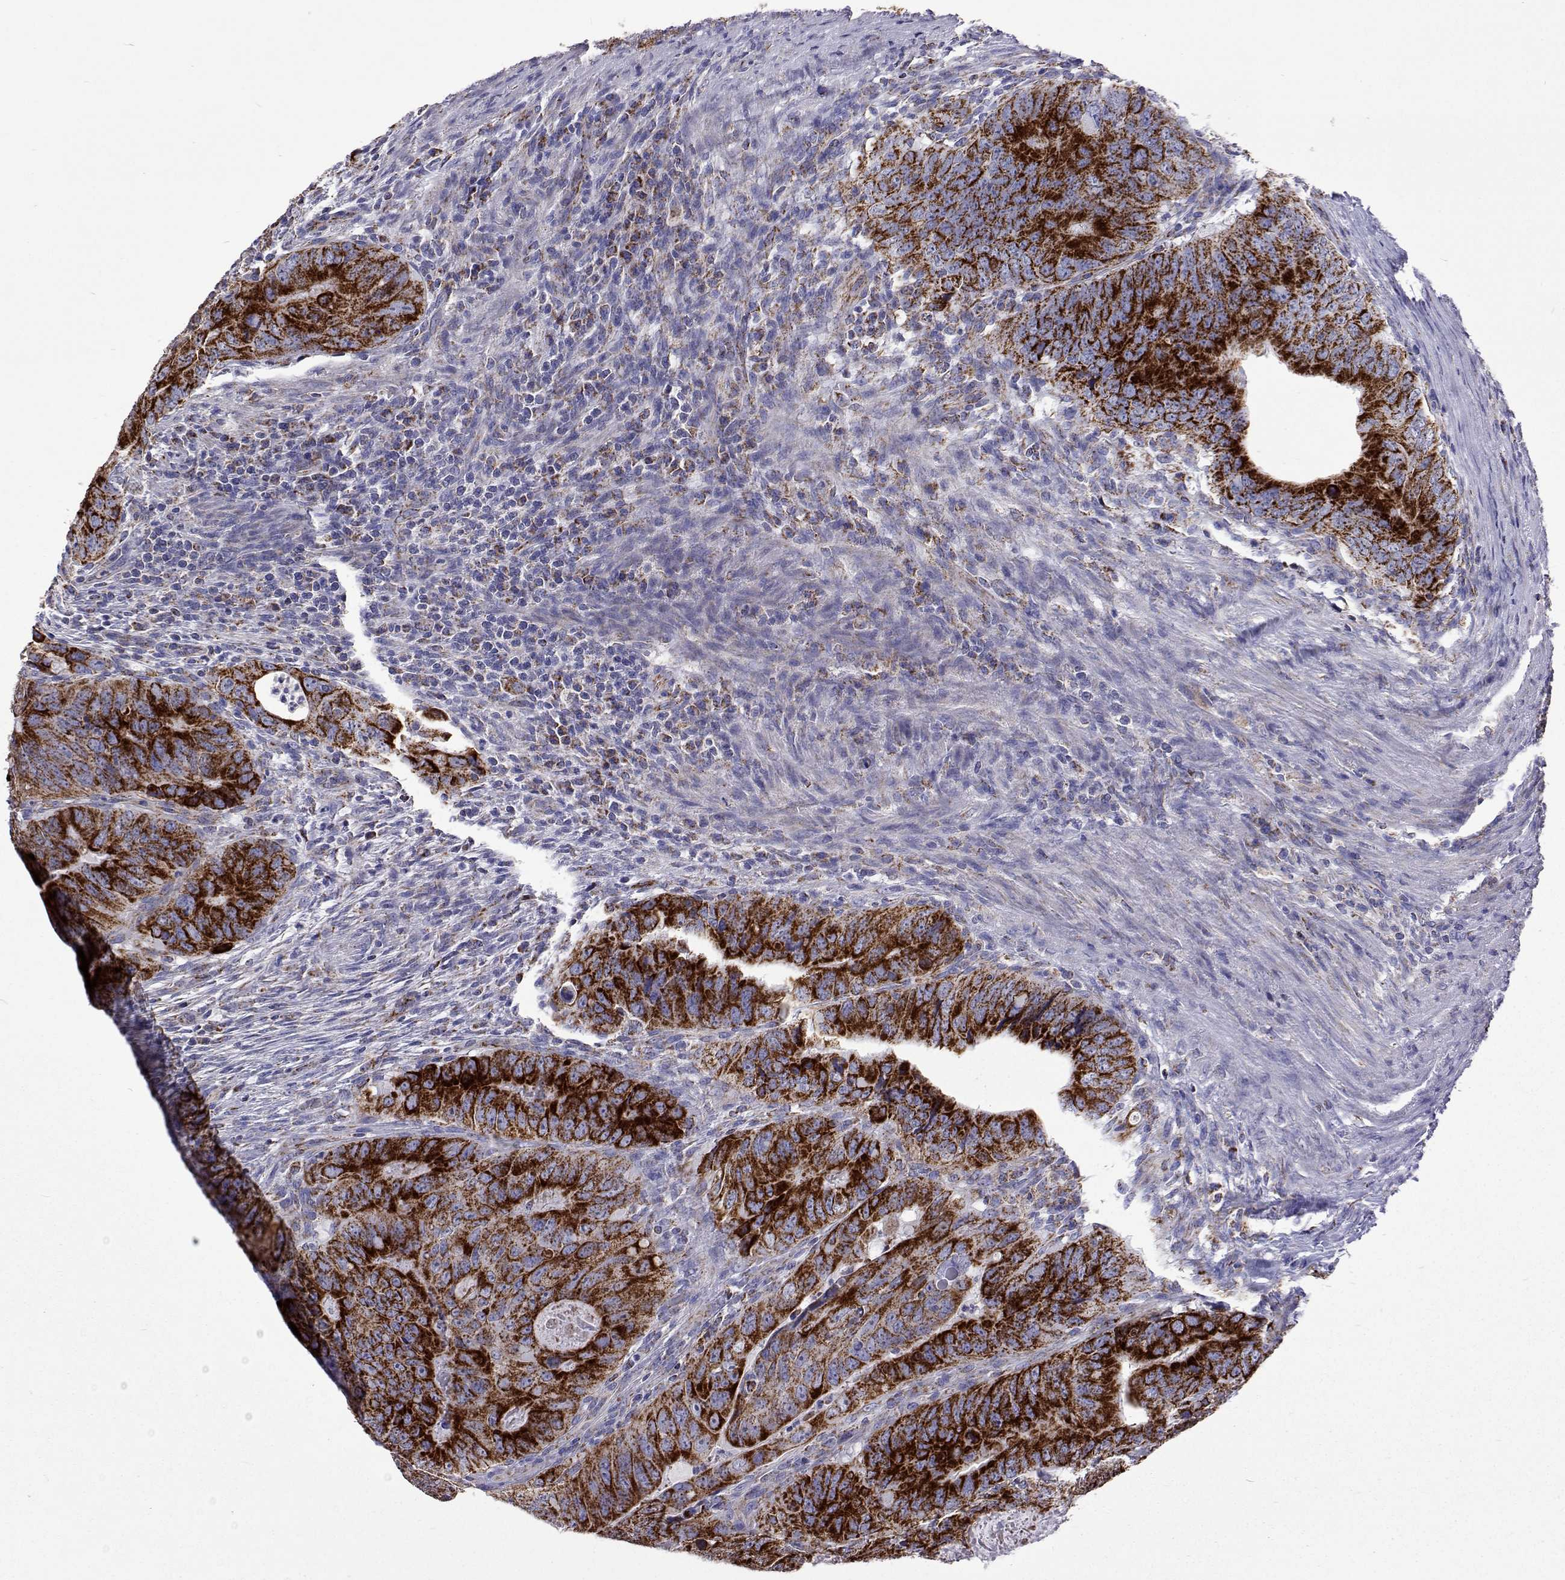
{"staining": {"intensity": "strong", "quantity": ">75%", "location": "cytoplasmic/membranous"}, "tissue": "colorectal cancer", "cell_type": "Tumor cells", "image_type": "cancer", "snomed": [{"axis": "morphology", "description": "Adenocarcinoma, NOS"}, {"axis": "topography", "description": "Colon"}], "caption": "A brown stain labels strong cytoplasmic/membranous positivity of a protein in colorectal adenocarcinoma tumor cells. (DAB (3,3'-diaminobenzidine) IHC, brown staining for protein, blue staining for nuclei).", "gene": "MCCC2", "patient": {"sex": "male", "age": 79}}